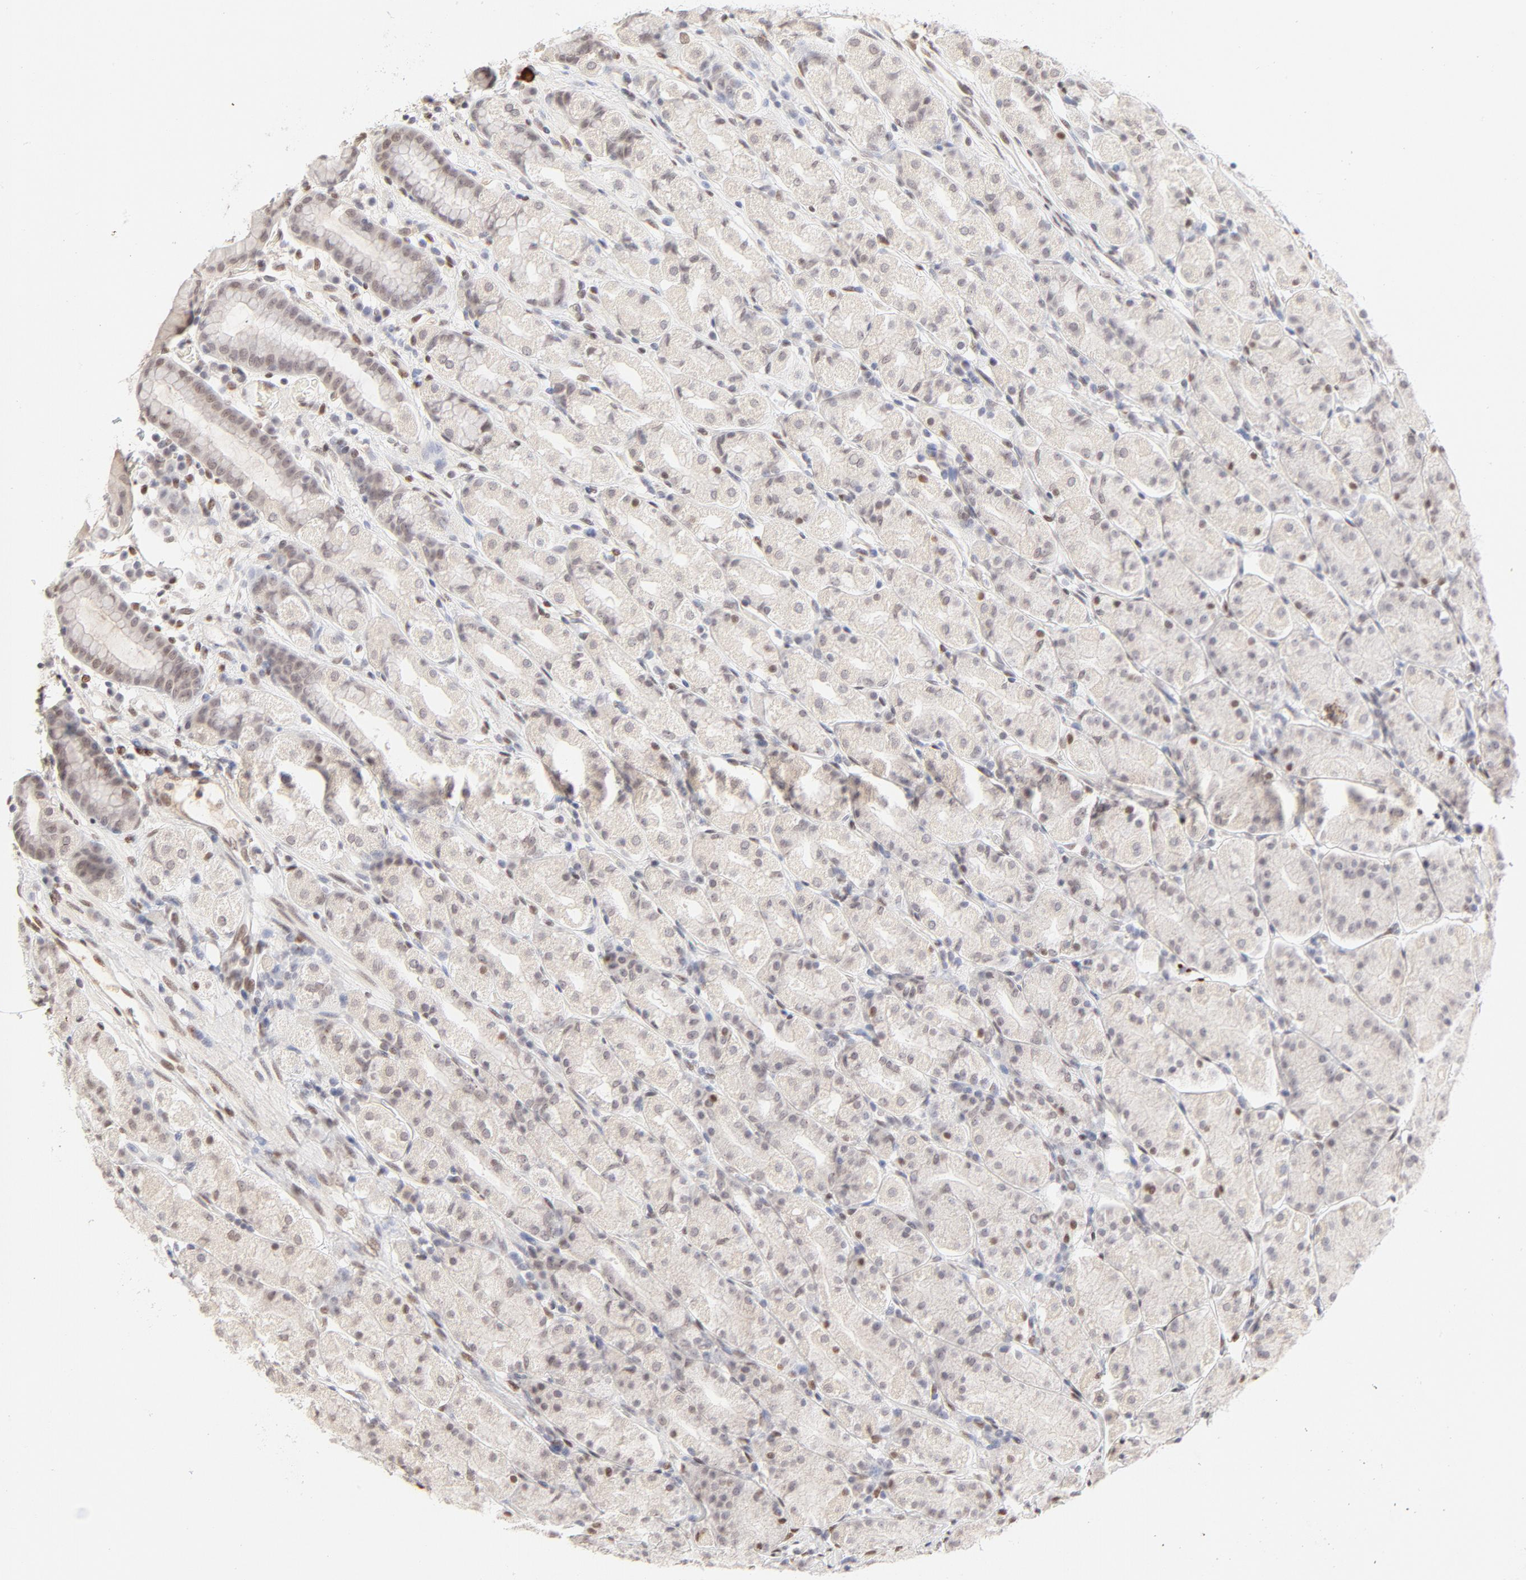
{"staining": {"intensity": "weak", "quantity": "<25%", "location": "nuclear"}, "tissue": "stomach", "cell_type": "Glandular cells", "image_type": "normal", "snomed": [{"axis": "morphology", "description": "Normal tissue, NOS"}, {"axis": "topography", "description": "Stomach, upper"}], "caption": "Image shows no protein expression in glandular cells of normal stomach.", "gene": "PBX1", "patient": {"sex": "male", "age": 68}}